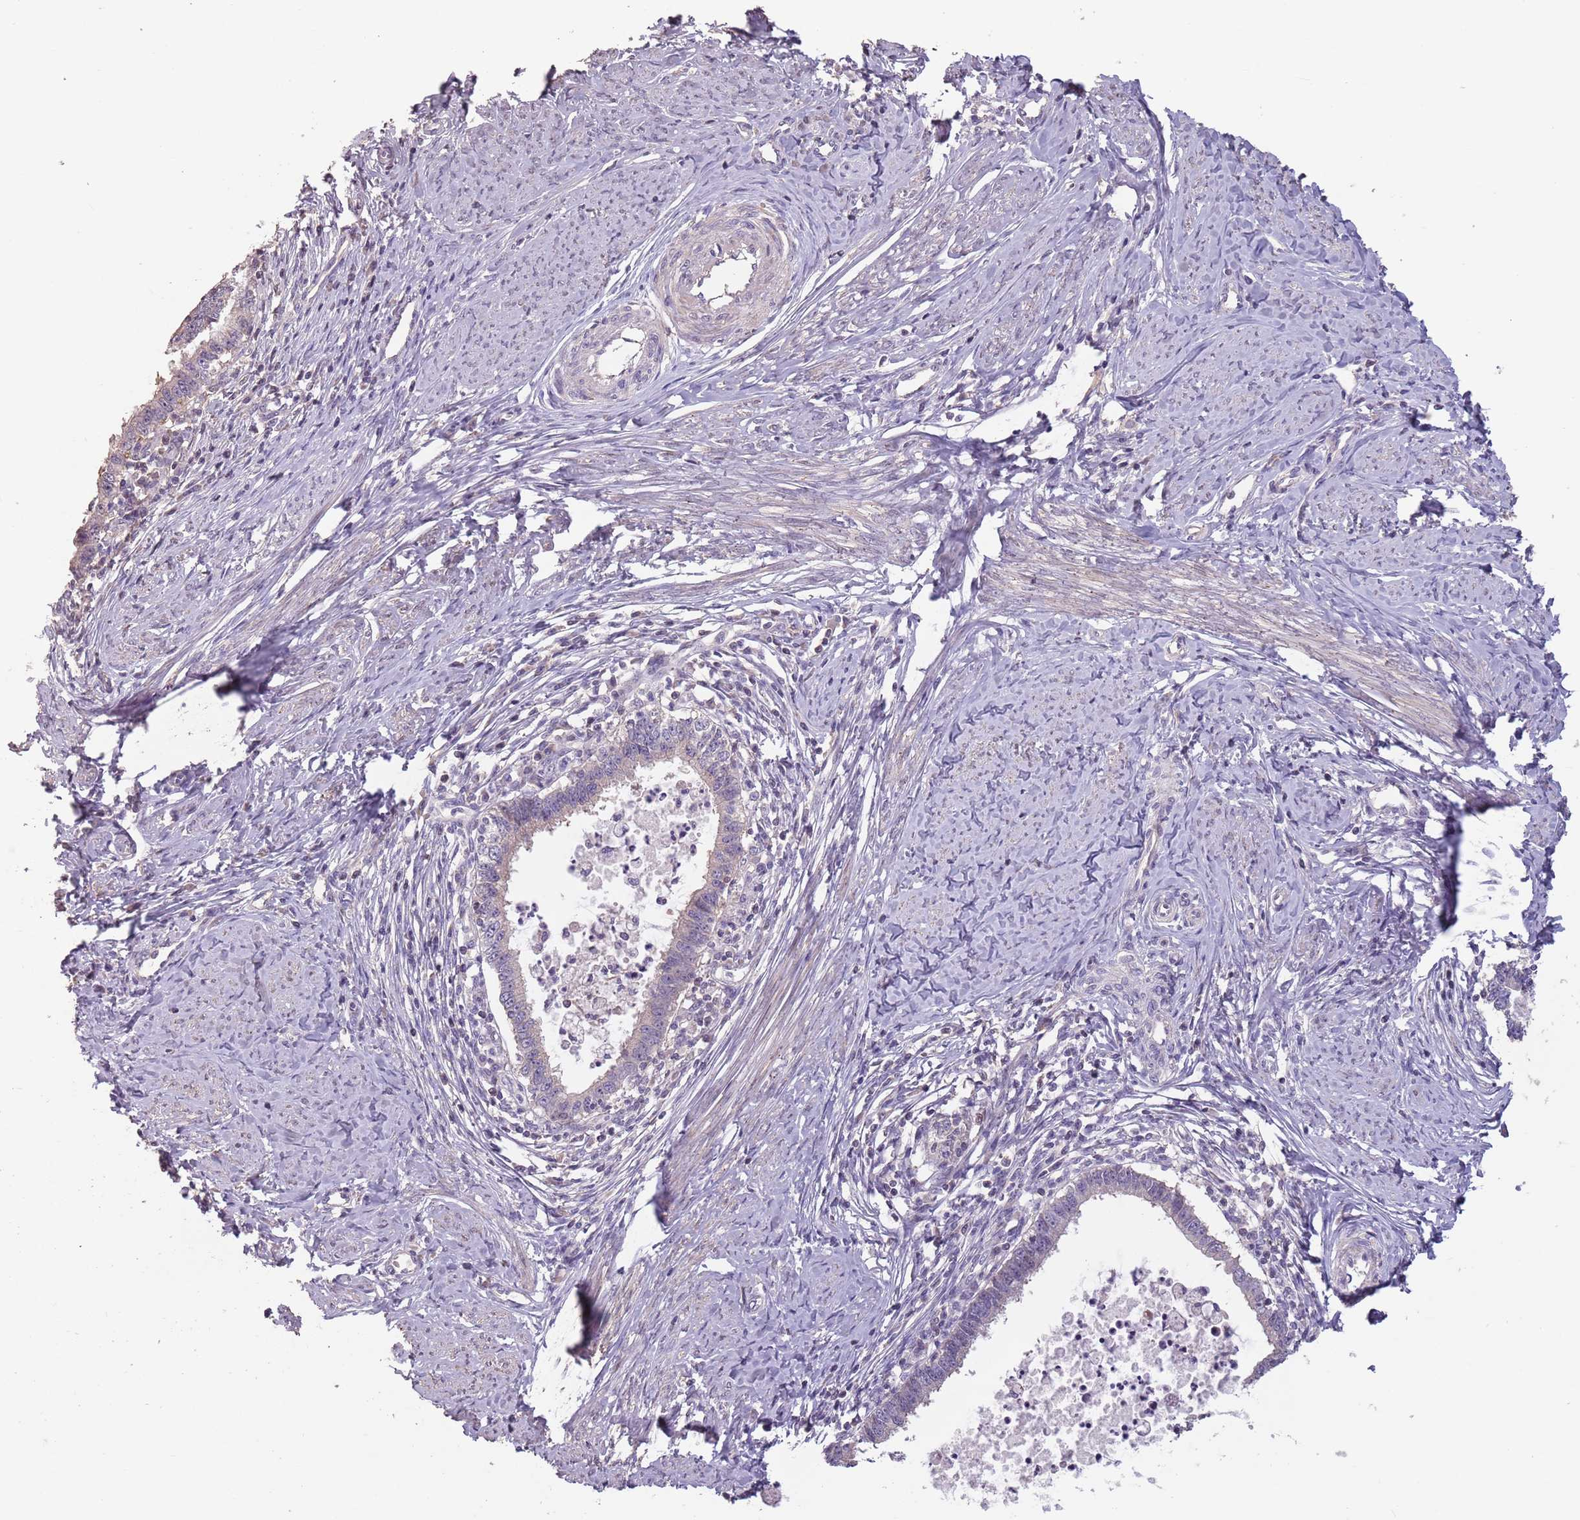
{"staining": {"intensity": "negative", "quantity": "none", "location": "none"}, "tissue": "cervical cancer", "cell_type": "Tumor cells", "image_type": "cancer", "snomed": [{"axis": "morphology", "description": "Adenocarcinoma, NOS"}, {"axis": "topography", "description": "Cervix"}], "caption": "Tumor cells show no significant protein staining in cervical cancer.", "gene": "MBD3L1", "patient": {"sex": "female", "age": 36}}